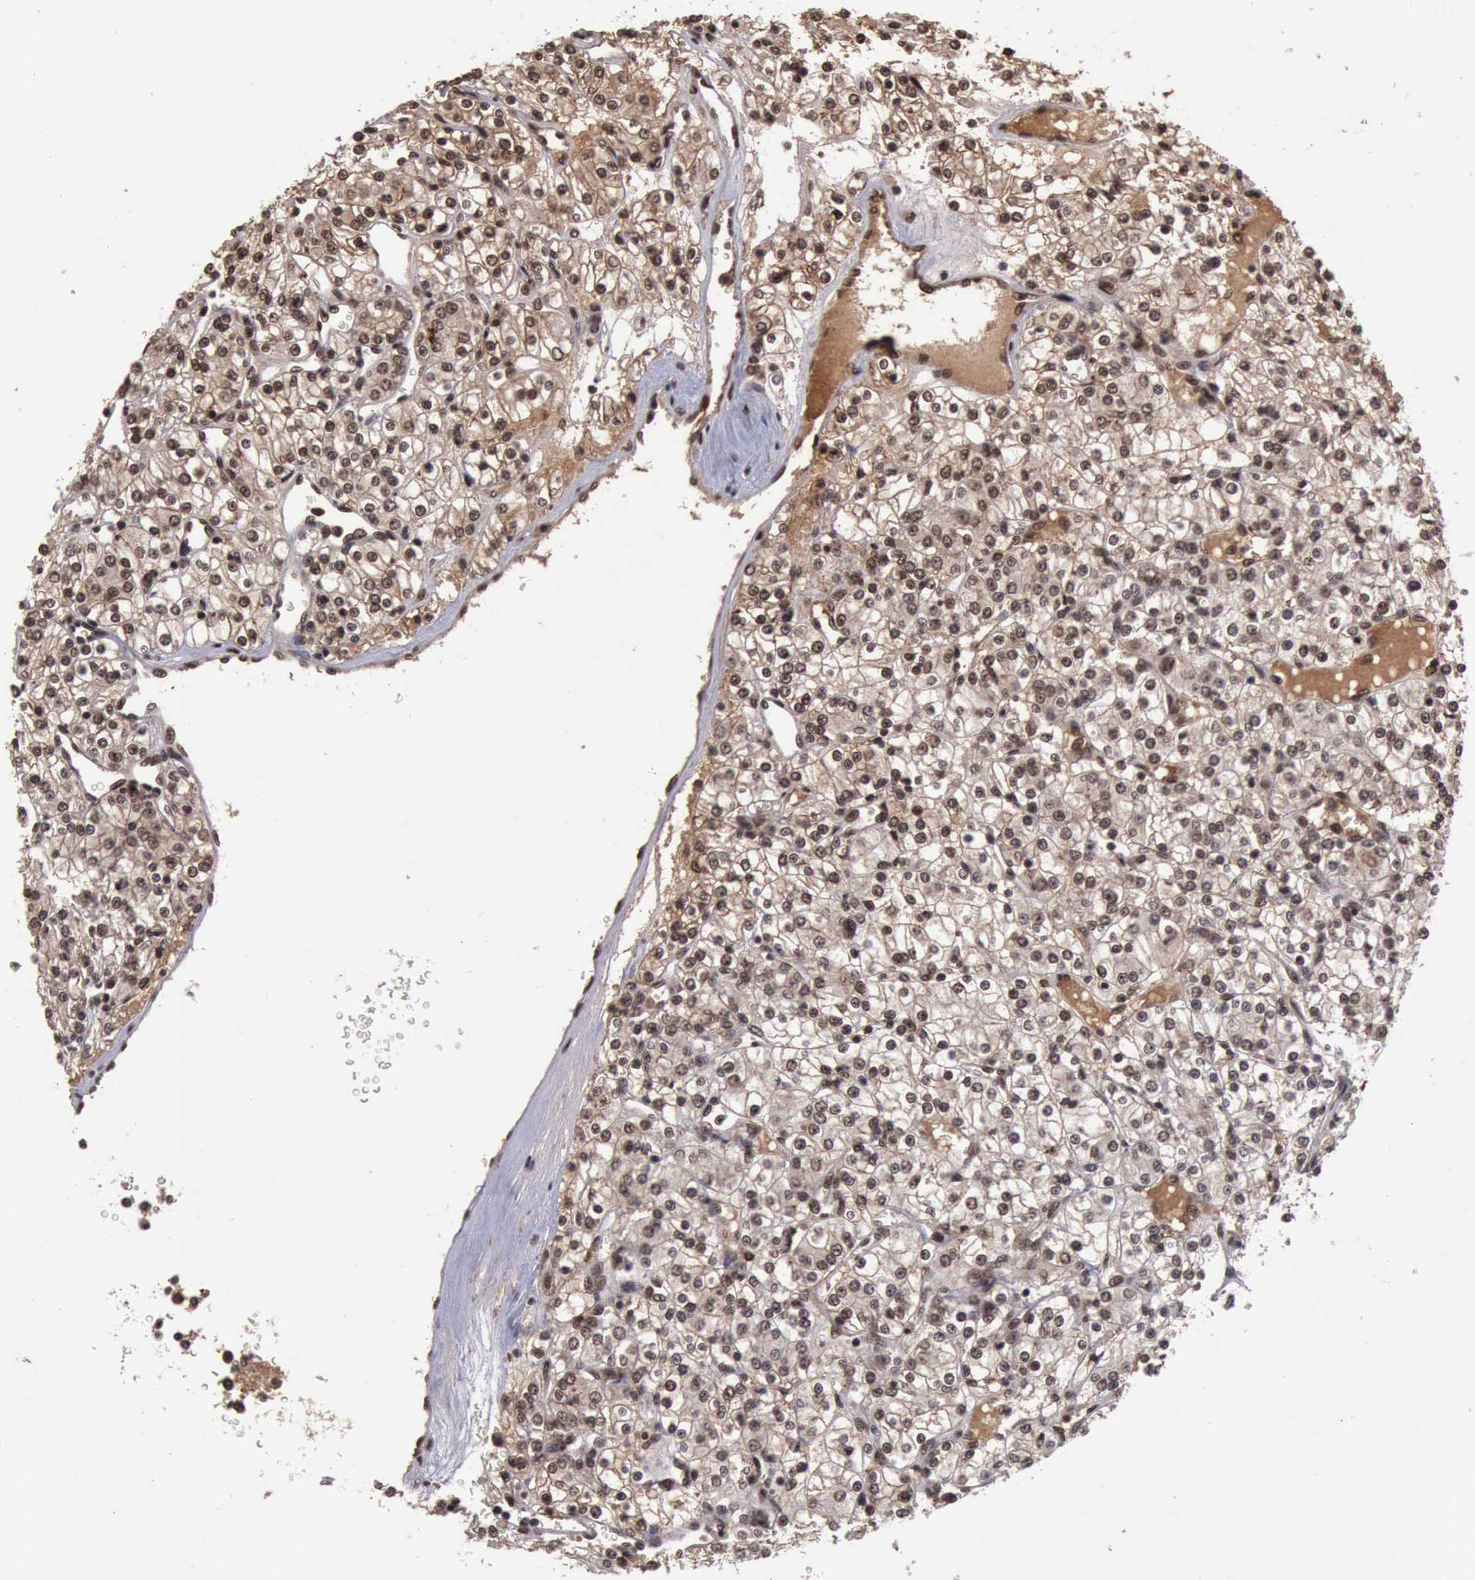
{"staining": {"intensity": "strong", "quantity": ">75%", "location": "cytoplasmic/membranous,nuclear"}, "tissue": "renal cancer", "cell_type": "Tumor cells", "image_type": "cancer", "snomed": [{"axis": "morphology", "description": "Adenocarcinoma, NOS"}, {"axis": "topography", "description": "Kidney"}], "caption": "Immunohistochemical staining of human renal adenocarcinoma exhibits strong cytoplasmic/membranous and nuclear protein positivity in approximately >75% of tumor cells.", "gene": "TRMT2A", "patient": {"sex": "female", "age": 62}}